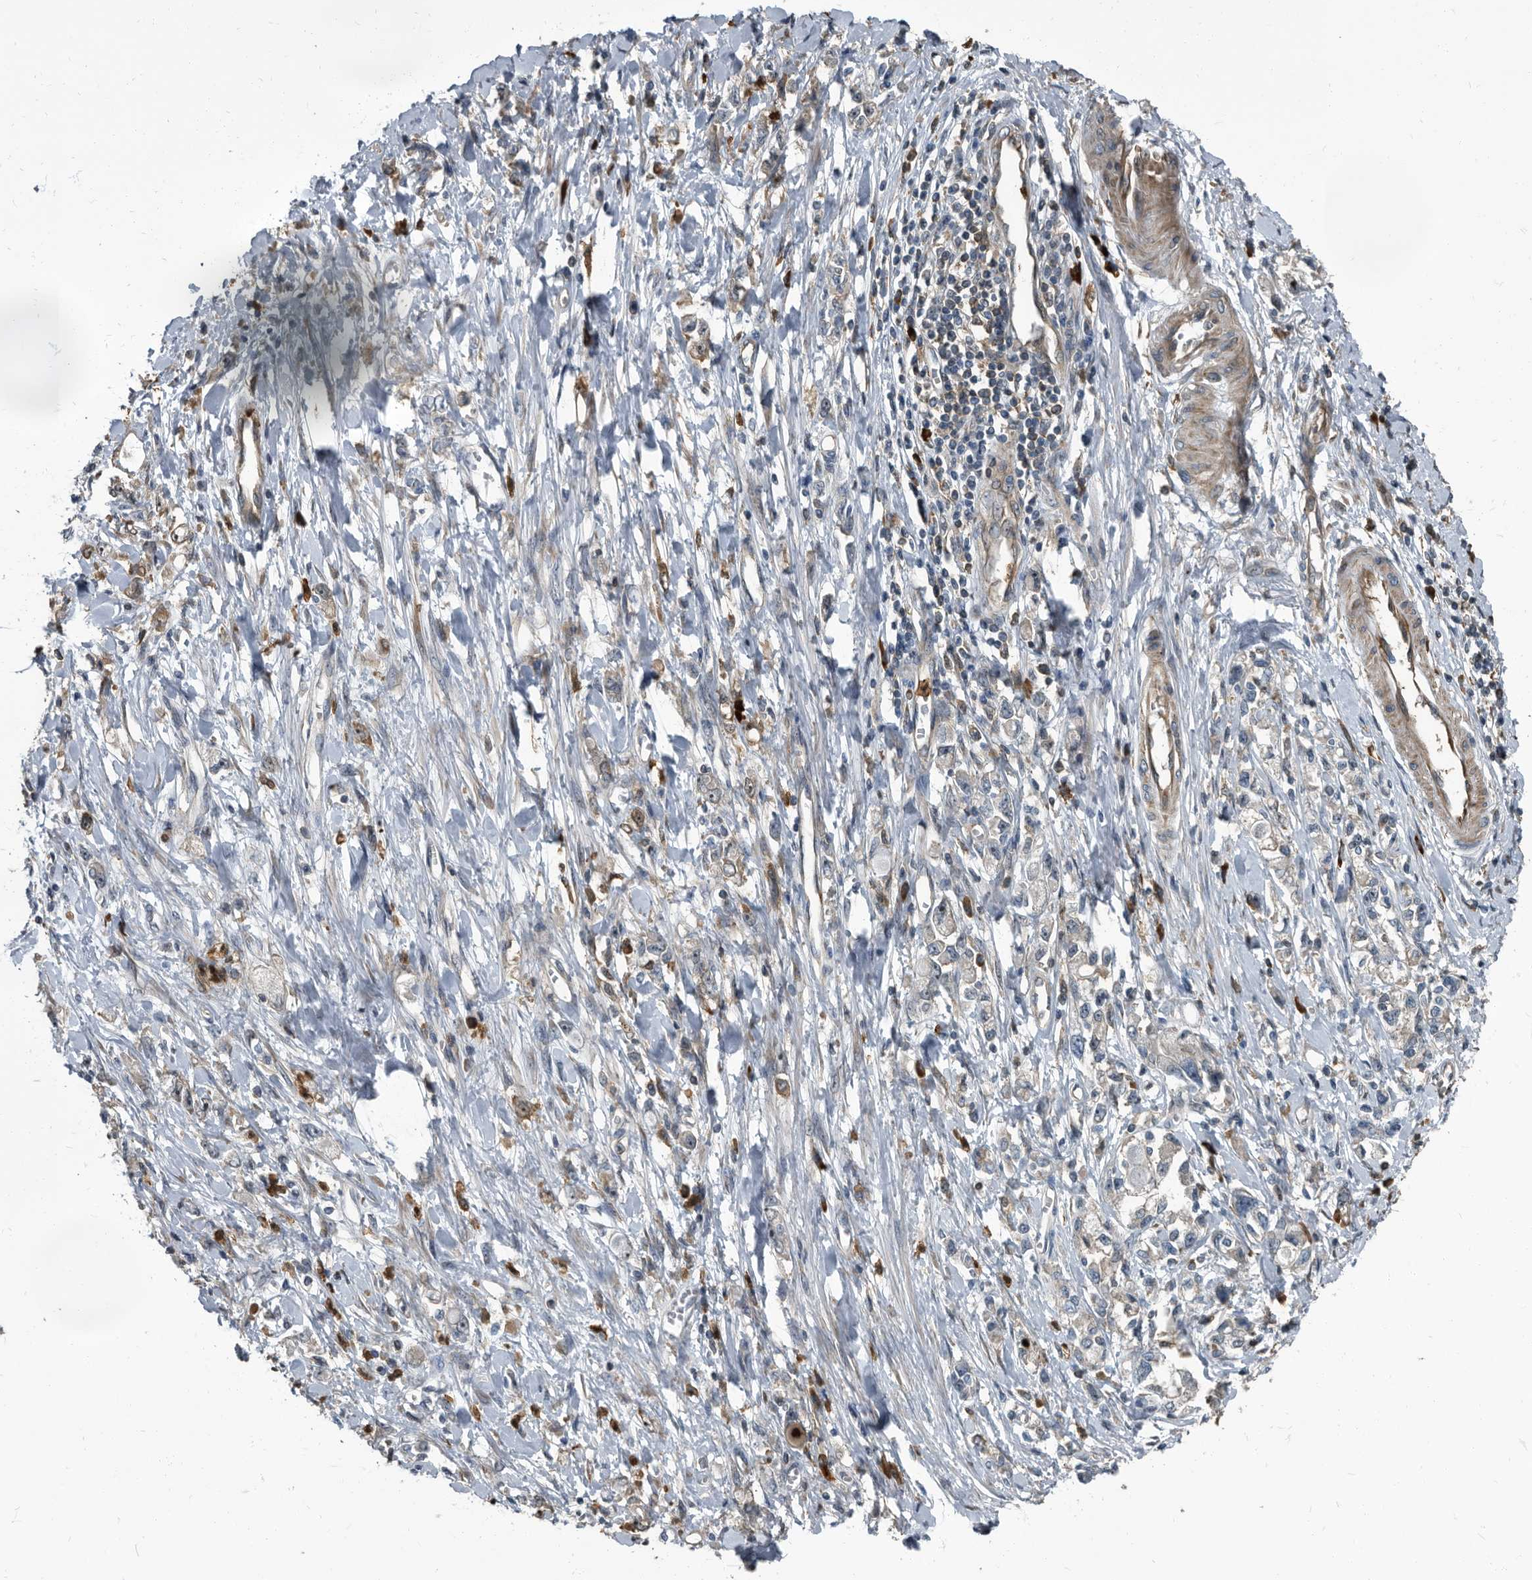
{"staining": {"intensity": "weak", "quantity": "<25%", "location": "cytoplasmic/membranous"}, "tissue": "stomach cancer", "cell_type": "Tumor cells", "image_type": "cancer", "snomed": [{"axis": "morphology", "description": "Adenocarcinoma, NOS"}, {"axis": "topography", "description": "Stomach"}], "caption": "Protein analysis of stomach cancer (adenocarcinoma) displays no significant staining in tumor cells.", "gene": "CDV3", "patient": {"sex": "female", "age": 76}}